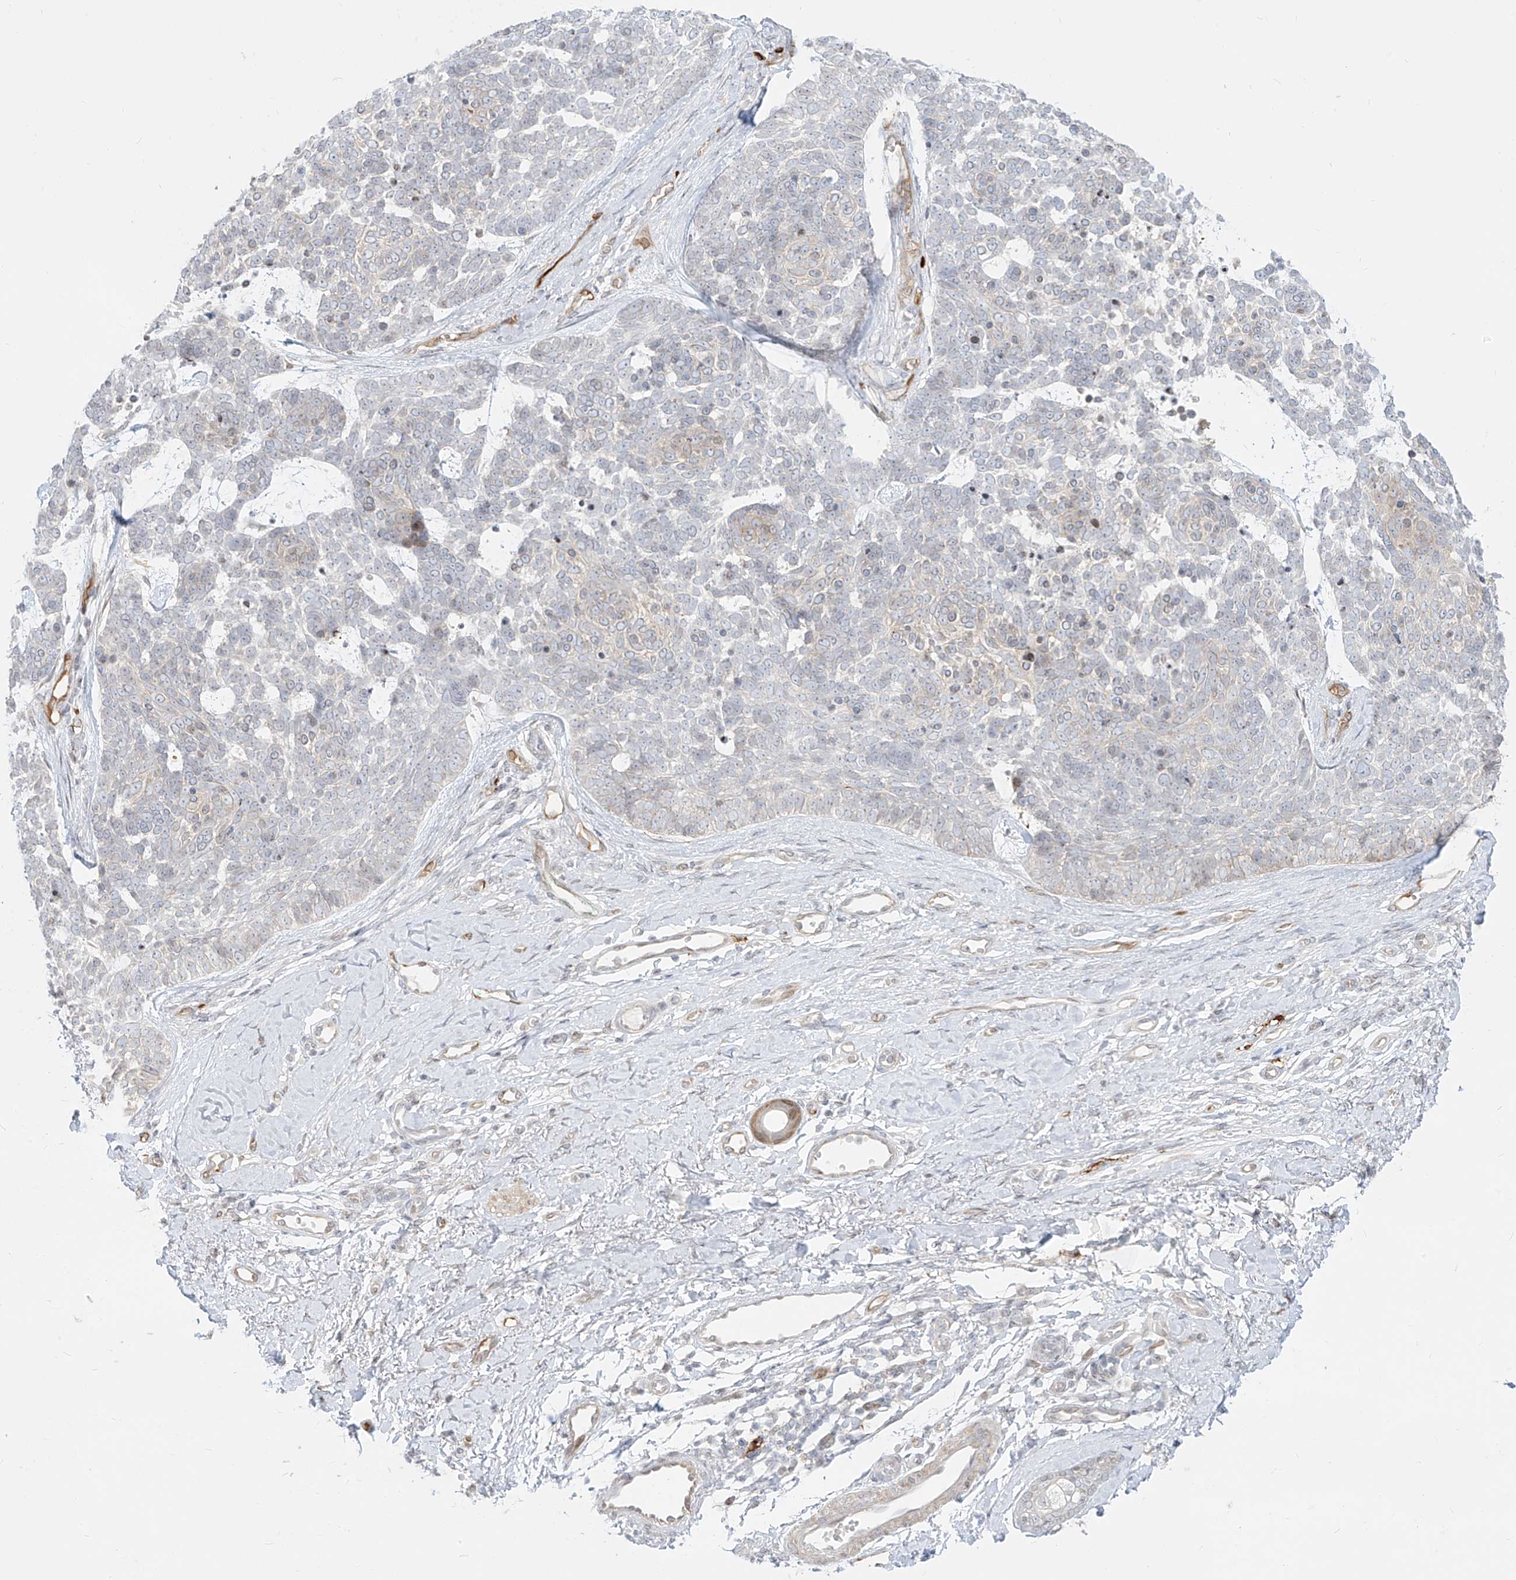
{"staining": {"intensity": "negative", "quantity": "none", "location": "none"}, "tissue": "skin cancer", "cell_type": "Tumor cells", "image_type": "cancer", "snomed": [{"axis": "morphology", "description": "Basal cell carcinoma"}, {"axis": "topography", "description": "Skin"}], "caption": "Tumor cells show no significant expression in skin cancer (basal cell carcinoma). The staining is performed using DAB (3,3'-diaminobenzidine) brown chromogen with nuclei counter-stained in using hematoxylin.", "gene": "NHSL1", "patient": {"sex": "female", "age": 81}}